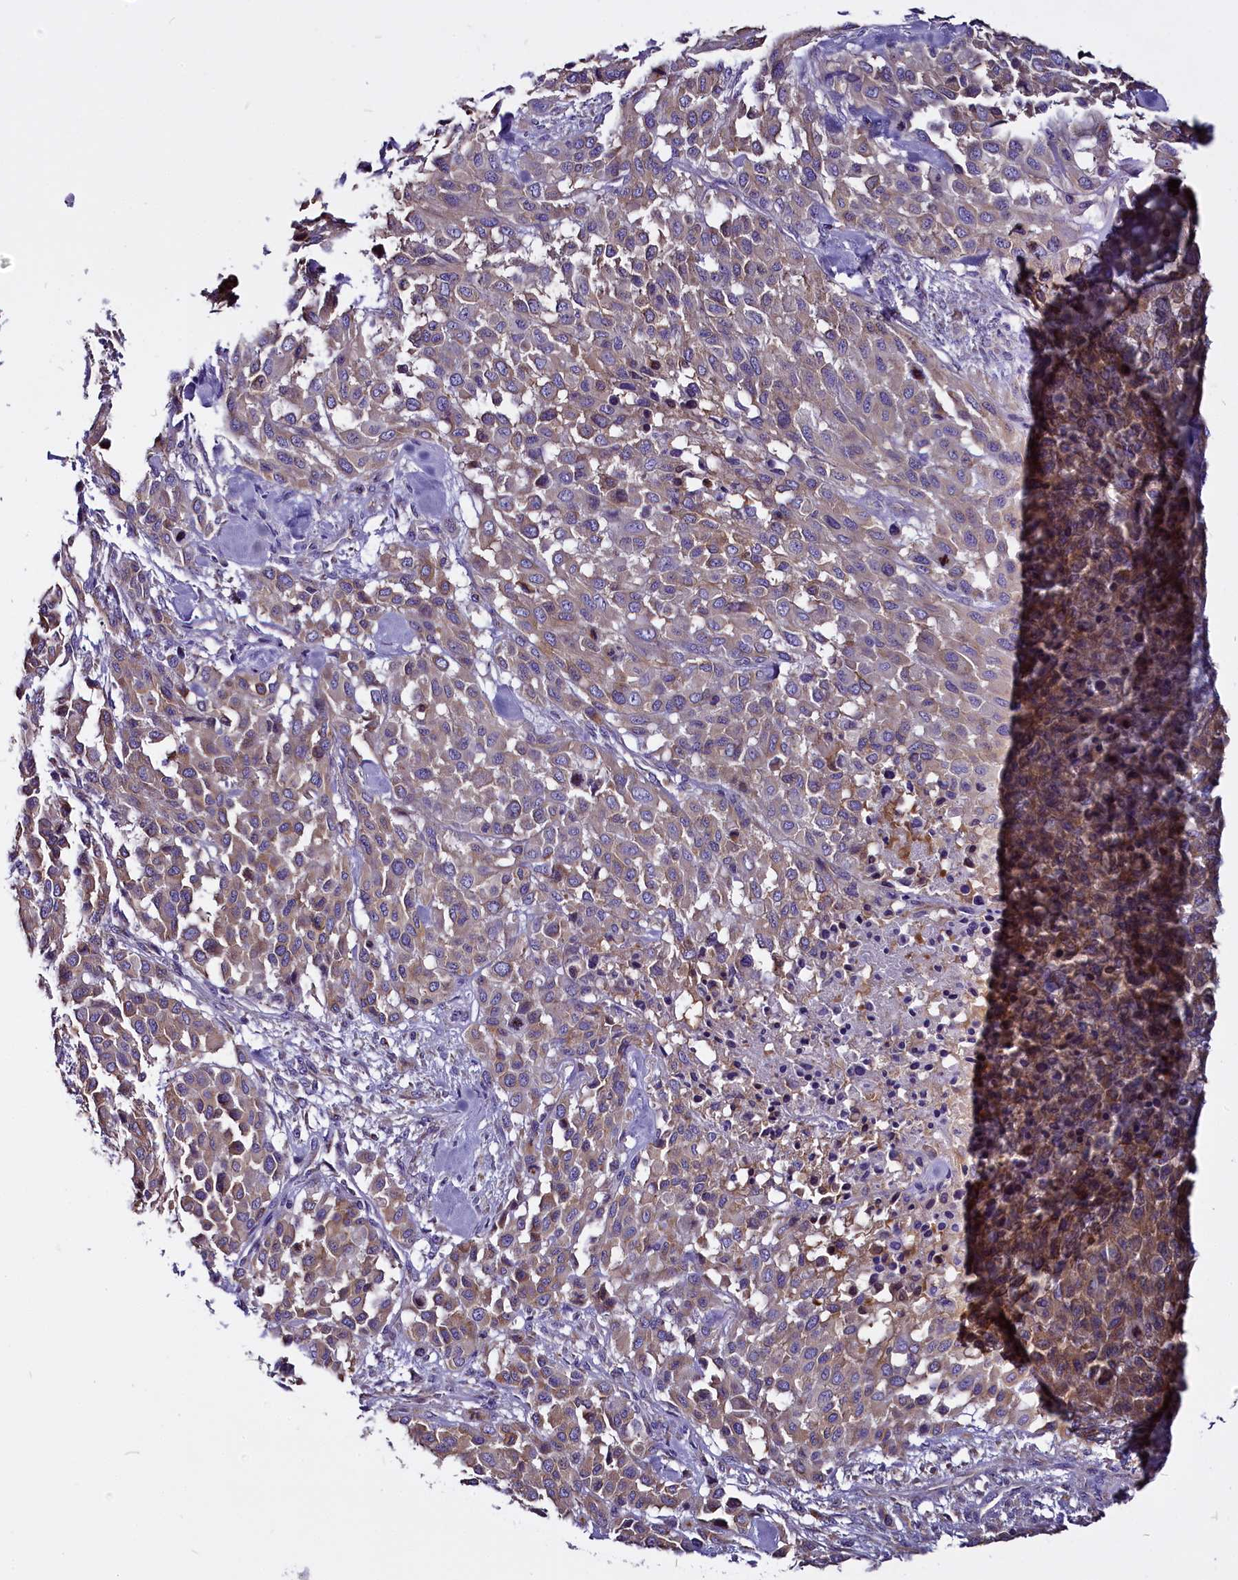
{"staining": {"intensity": "weak", "quantity": "25%-75%", "location": "cytoplasmic/membranous"}, "tissue": "melanoma", "cell_type": "Tumor cells", "image_type": "cancer", "snomed": [{"axis": "morphology", "description": "Malignant melanoma, Metastatic site"}, {"axis": "topography", "description": "Skin"}], "caption": "Malignant melanoma (metastatic site) stained with a protein marker reveals weak staining in tumor cells.", "gene": "CEP170", "patient": {"sex": "female", "age": 81}}